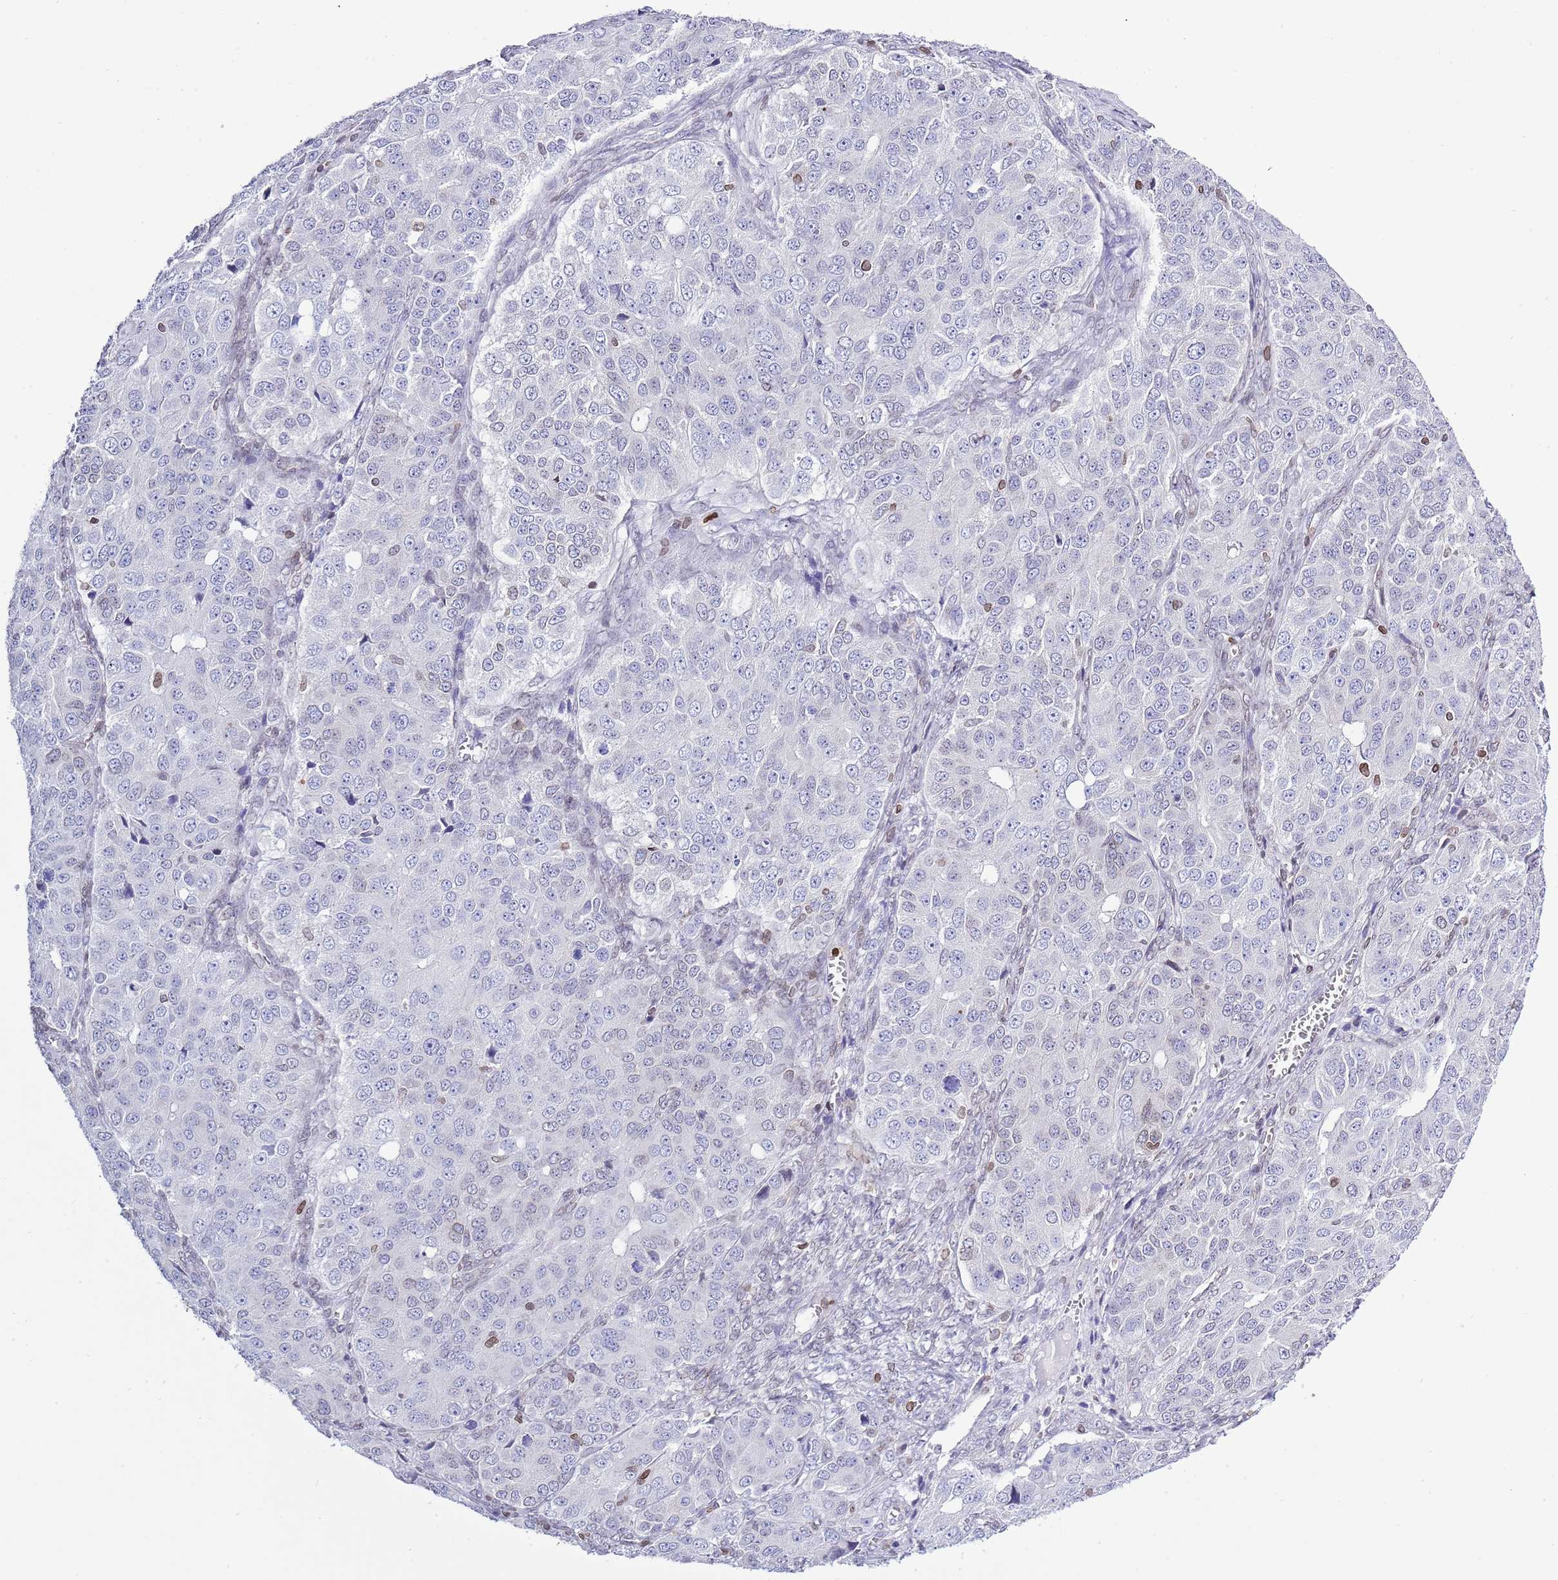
{"staining": {"intensity": "negative", "quantity": "none", "location": "none"}, "tissue": "ovarian cancer", "cell_type": "Tumor cells", "image_type": "cancer", "snomed": [{"axis": "morphology", "description": "Carcinoma, endometroid"}, {"axis": "topography", "description": "Ovary"}], "caption": "High power microscopy photomicrograph of an immunohistochemistry photomicrograph of ovarian cancer (endometroid carcinoma), revealing no significant positivity in tumor cells. Brightfield microscopy of immunohistochemistry (IHC) stained with DAB (brown) and hematoxylin (blue), captured at high magnification.", "gene": "LBR", "patient": {"sex": "female", "age": 51}}